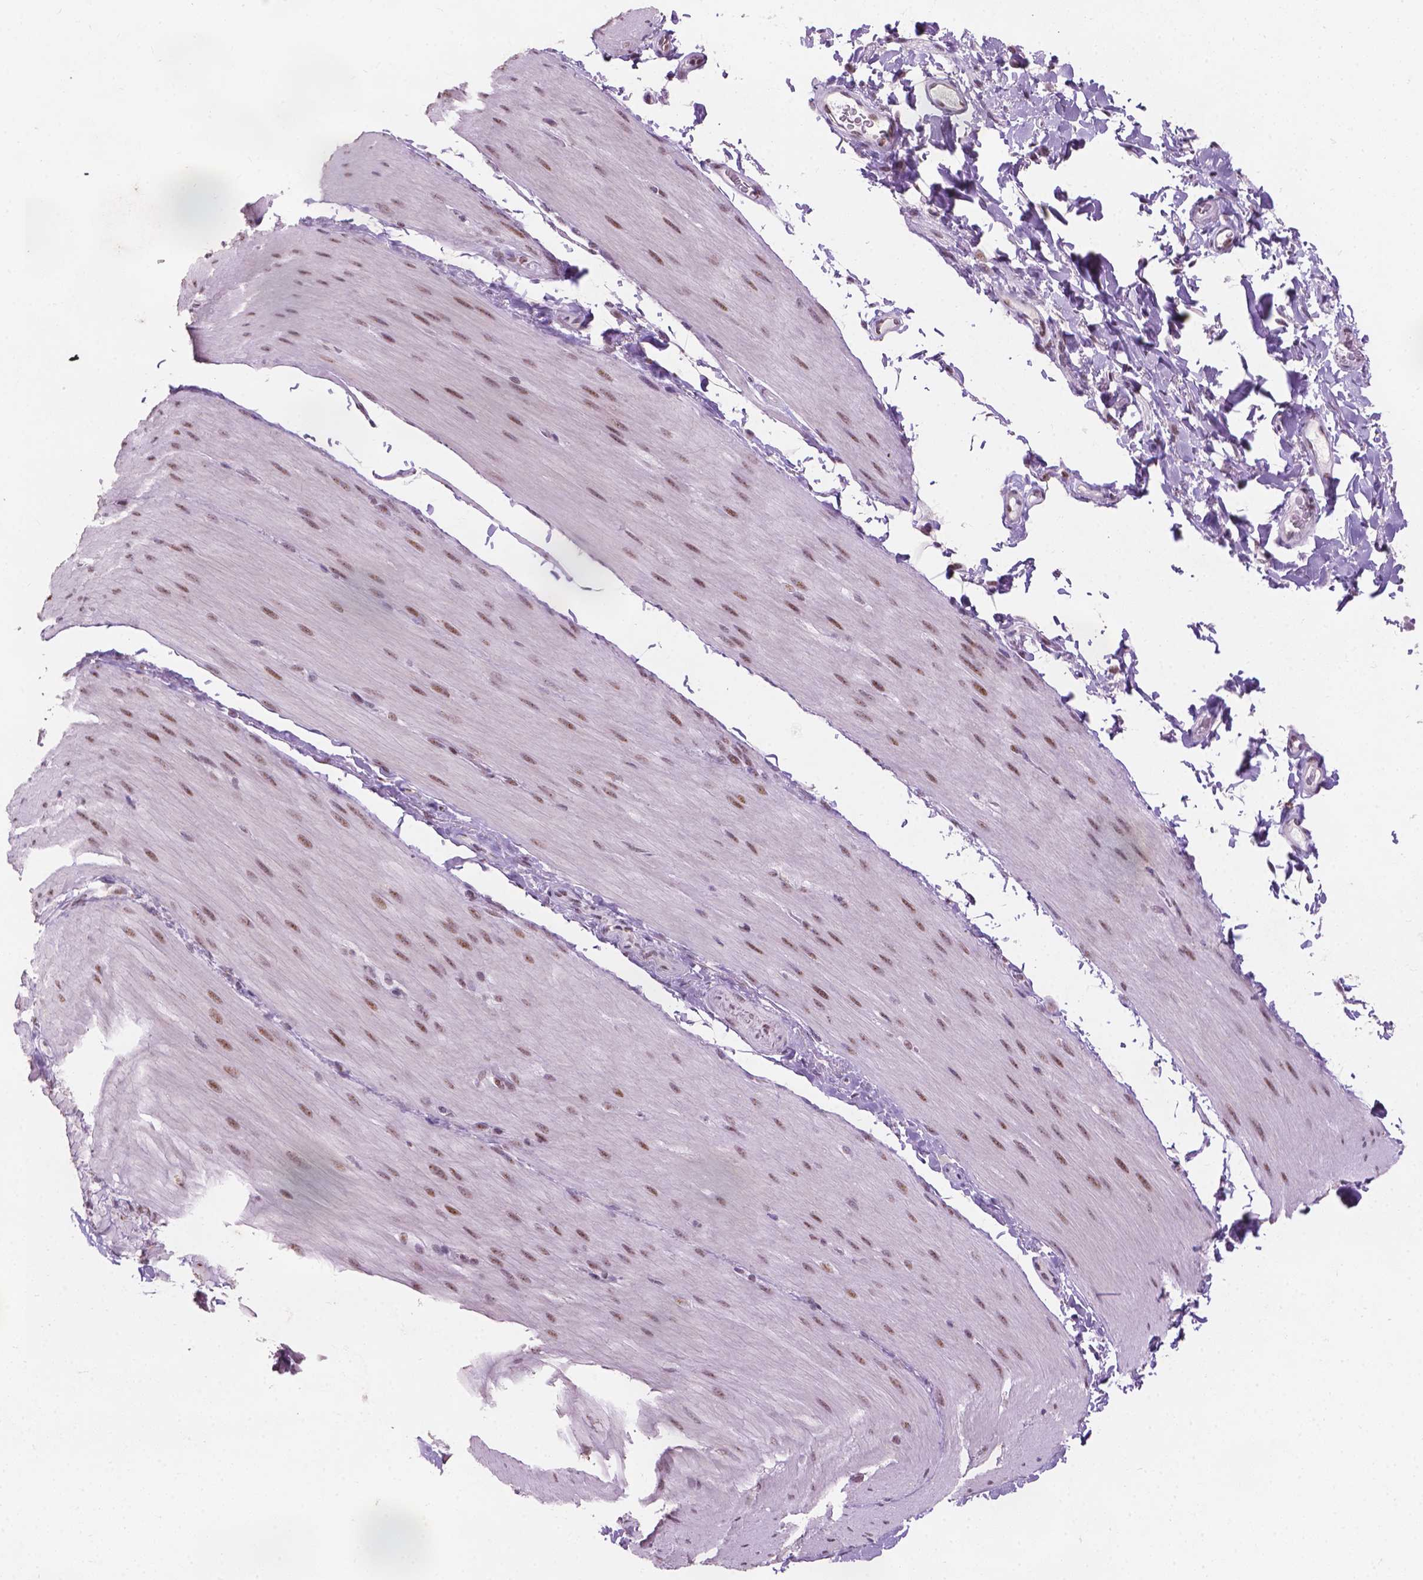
{"staining": {"intensity": "moderate", "quantity": "<25%", "location": "nuclear"}, "tissue": "smooth muscle", "cell_type": "Smooth muscle cells", "image_type": "normal", "snomed": [{"axis": "morphology", "description": "Normal tissue, NOS"}, {"axis": "topography", "description": "Smooth muscle"}, {"axis": "topography", "description": "Colon"}], "caption": "Immunohistochemistry (IHC) staining of unremarkable smooth muscle, which exhibits low levels of moderate nuclear positivity in approximately <25% of smooth muscle cells indicating moderate nuclear protein staining. The staining was performed using DAB (brown) for protein detection and nuclei were counterstained in hematoxylin (blue).", "gene": "COIL", "patient": {"sex": "male", "age": 73}}